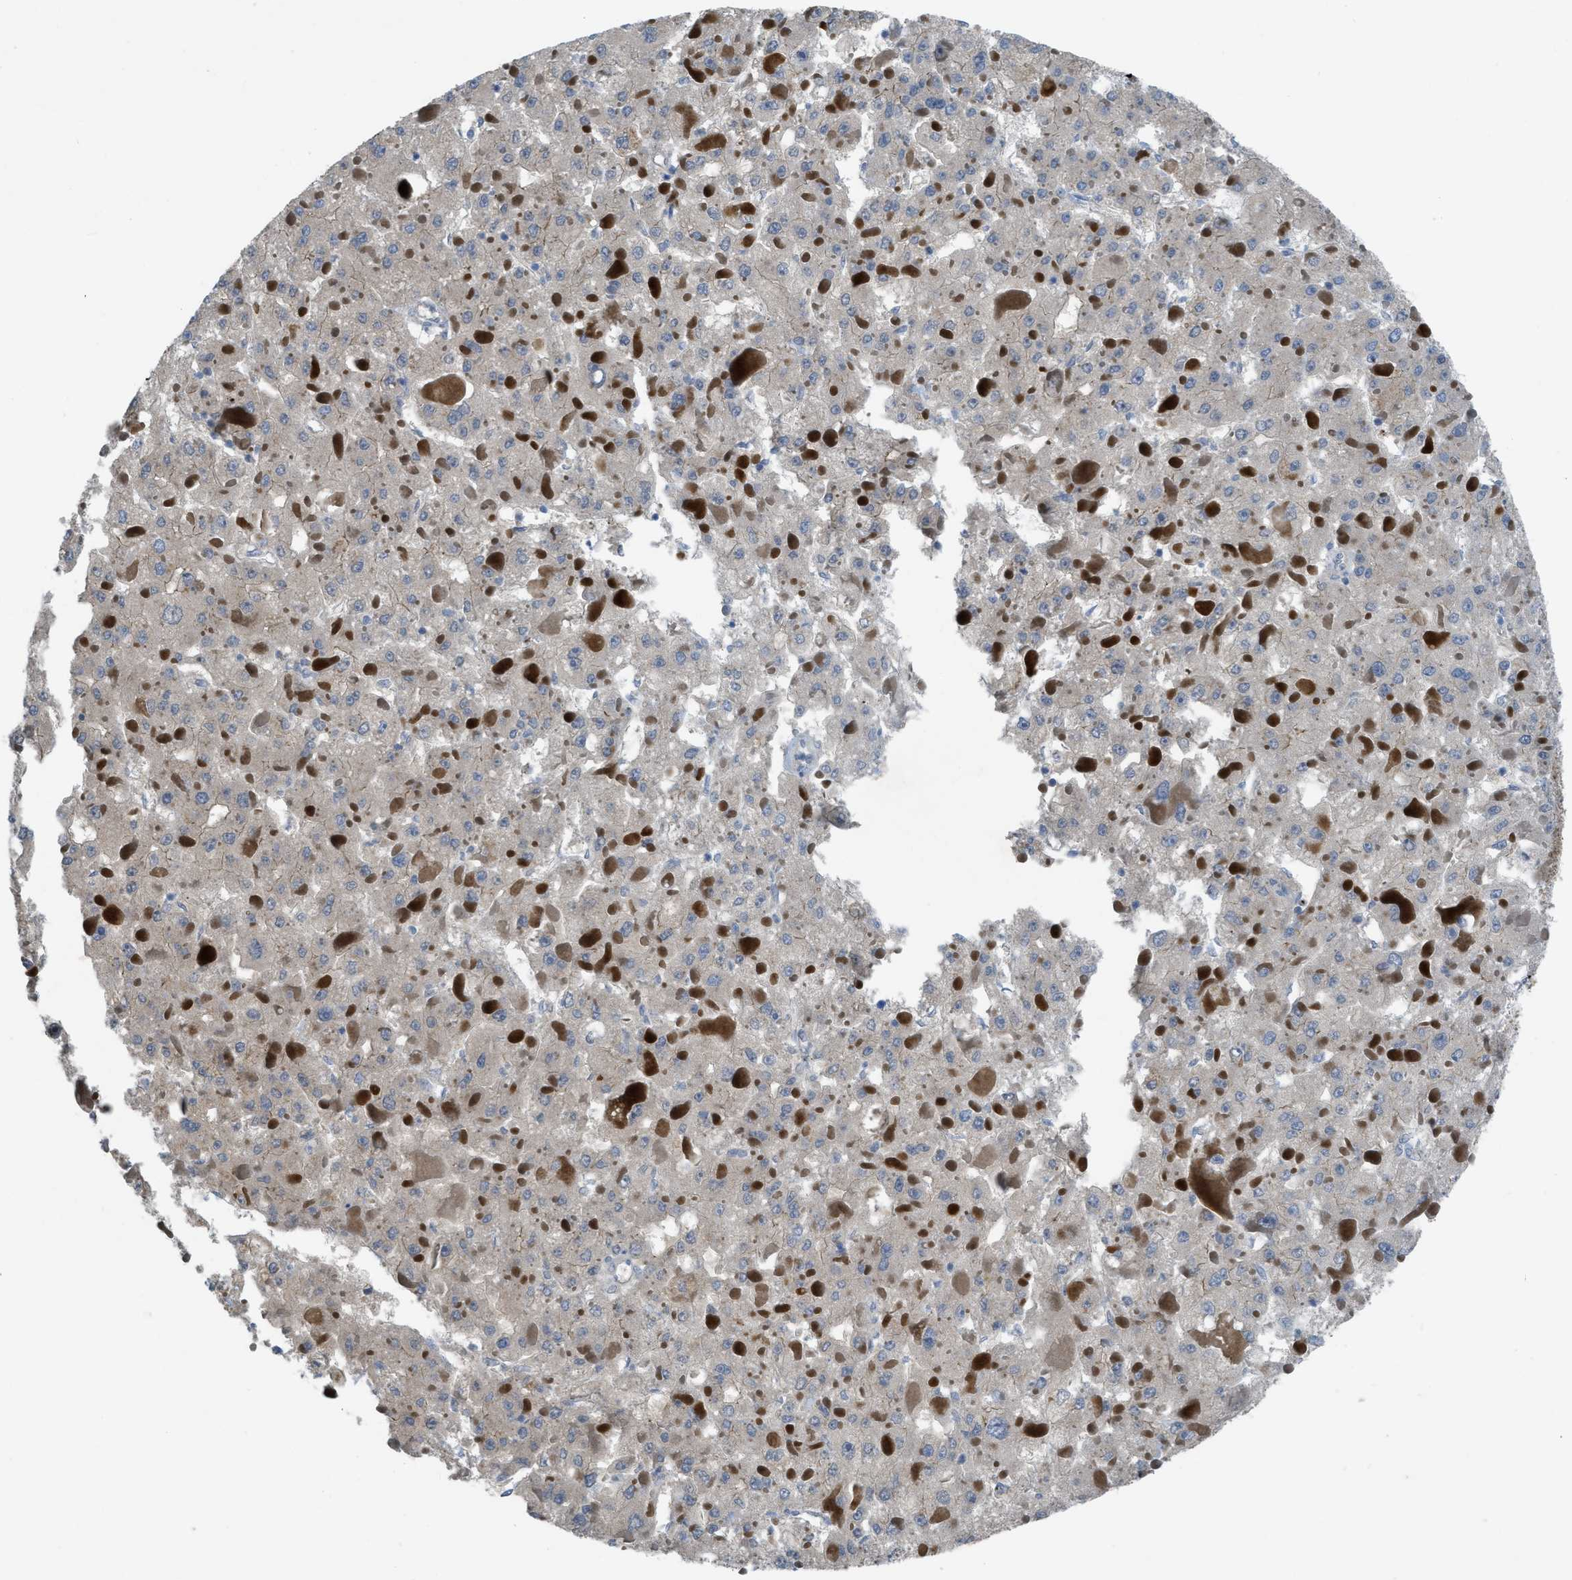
{"staining": {"intensity": "negative", "quantity": "none", "location": "none"}, "tissue": "liver cancer", "cell_type": "Tumor cells", "image_type": "cancer", "snomed": [{"axis": "morphology", "description": "Carcinoma, Hepatocellular, NOS"}, {"axis": "topography", "description": "Liver"}], "caption": "Image shows no significant protein expression in tumor cells of hepatocellular carcinoma (liver). (Brightfield microscopy of DAB immunohistochemistry at high magnification).", "gene": "CRB3", "patient": {"sex": "female", "age": 73}}